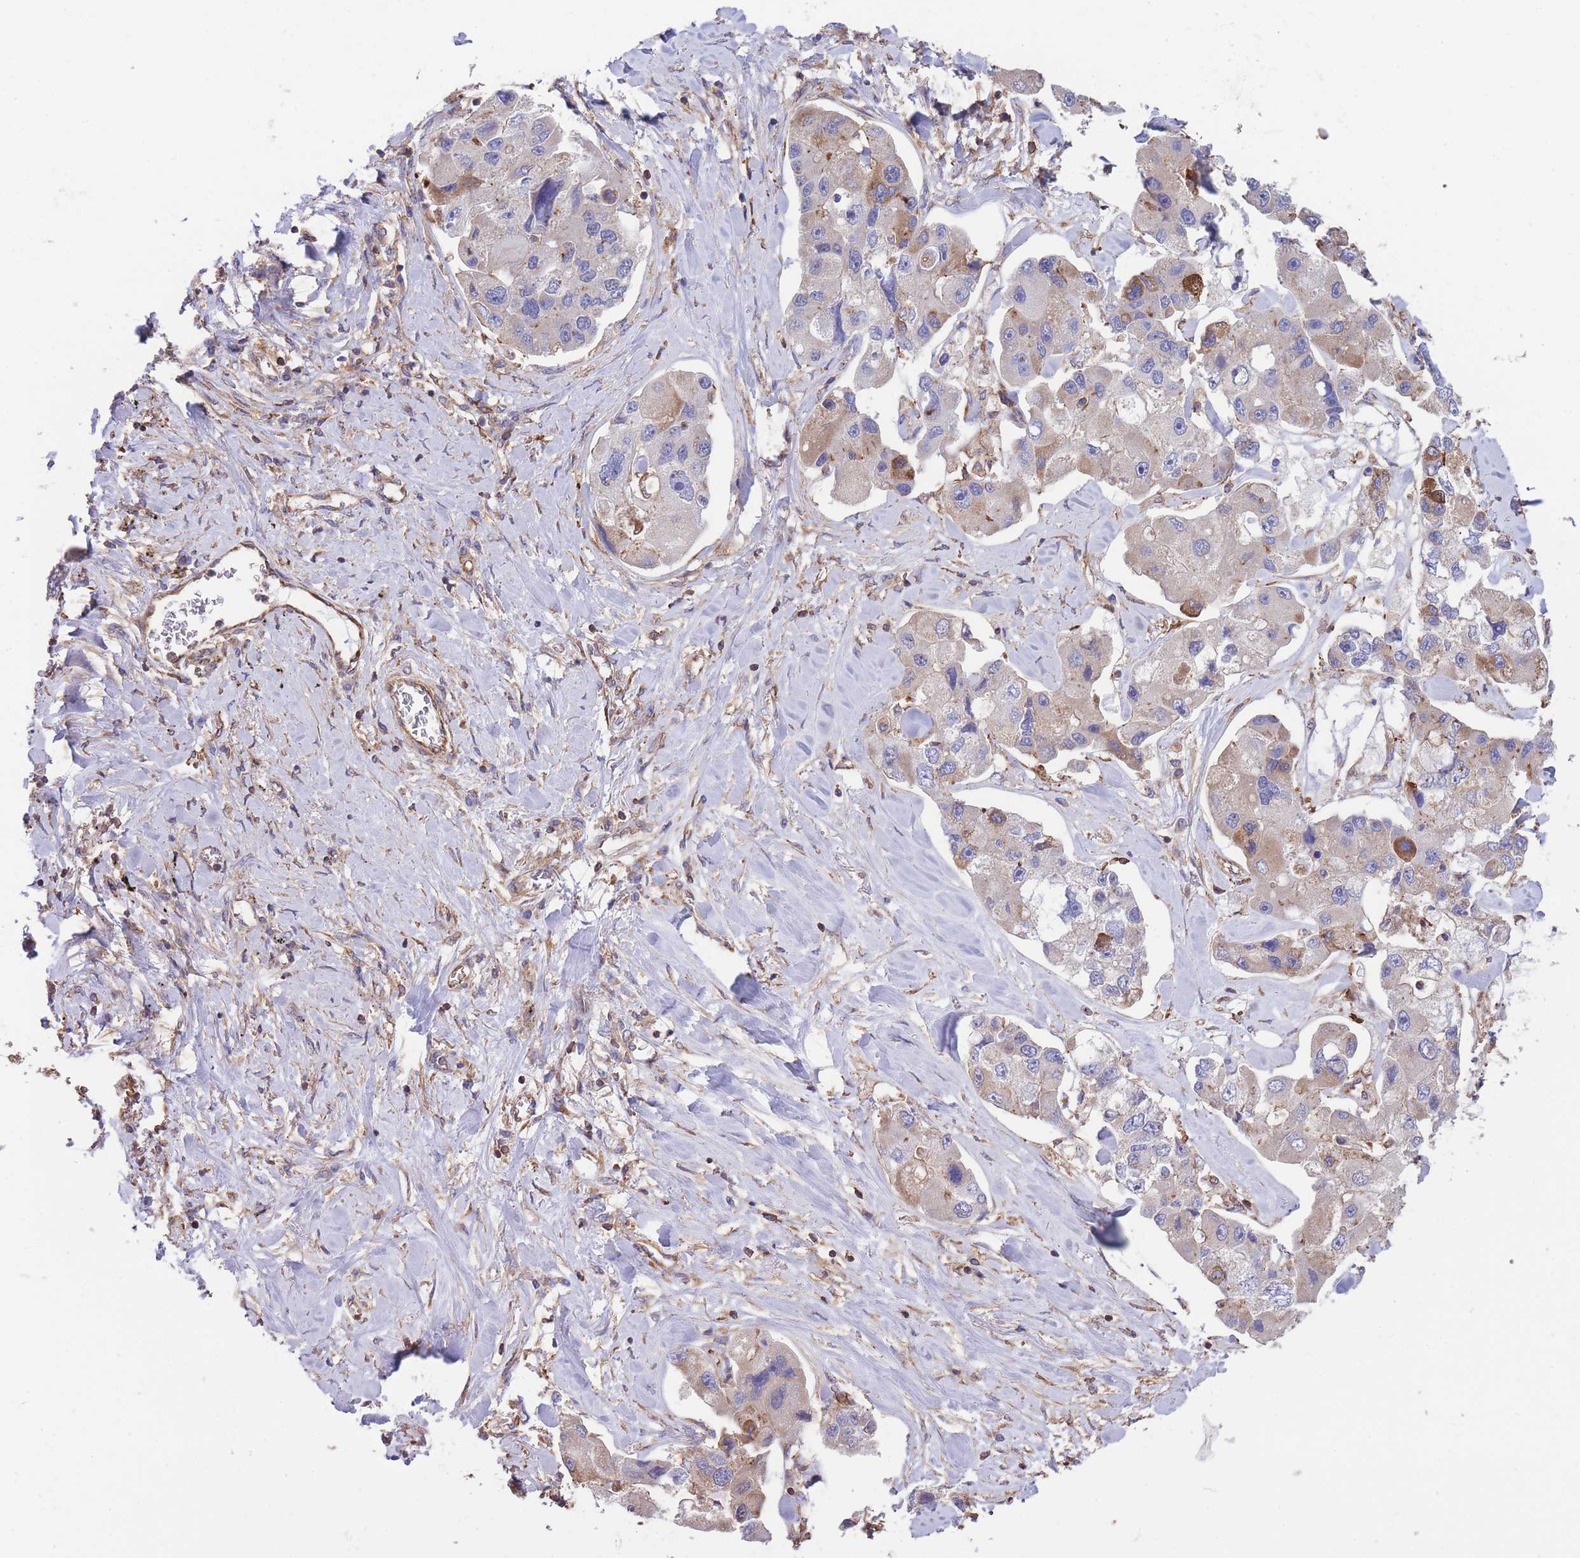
{"staining": {"intensity": "moderate", "quantity": "<25%", "location": "cytoplasmic/membranous"}, "tissue": "lung cancer", "cell_type": "Tumor cells", "image_type": "cancer", "snomed": [{"axis": "morphology", "description": "Adenocarcinoma, NOS"}, {"axis": "topography", "description": "Lung"}], "caption": "A low amount of moderate cytoplasmic/membranous staining is seen in approximately <25% of tumor cells in lung cancer tissue.", "gene": "LRRN4CL", "patient": {"sex": "female", "age": 54}}